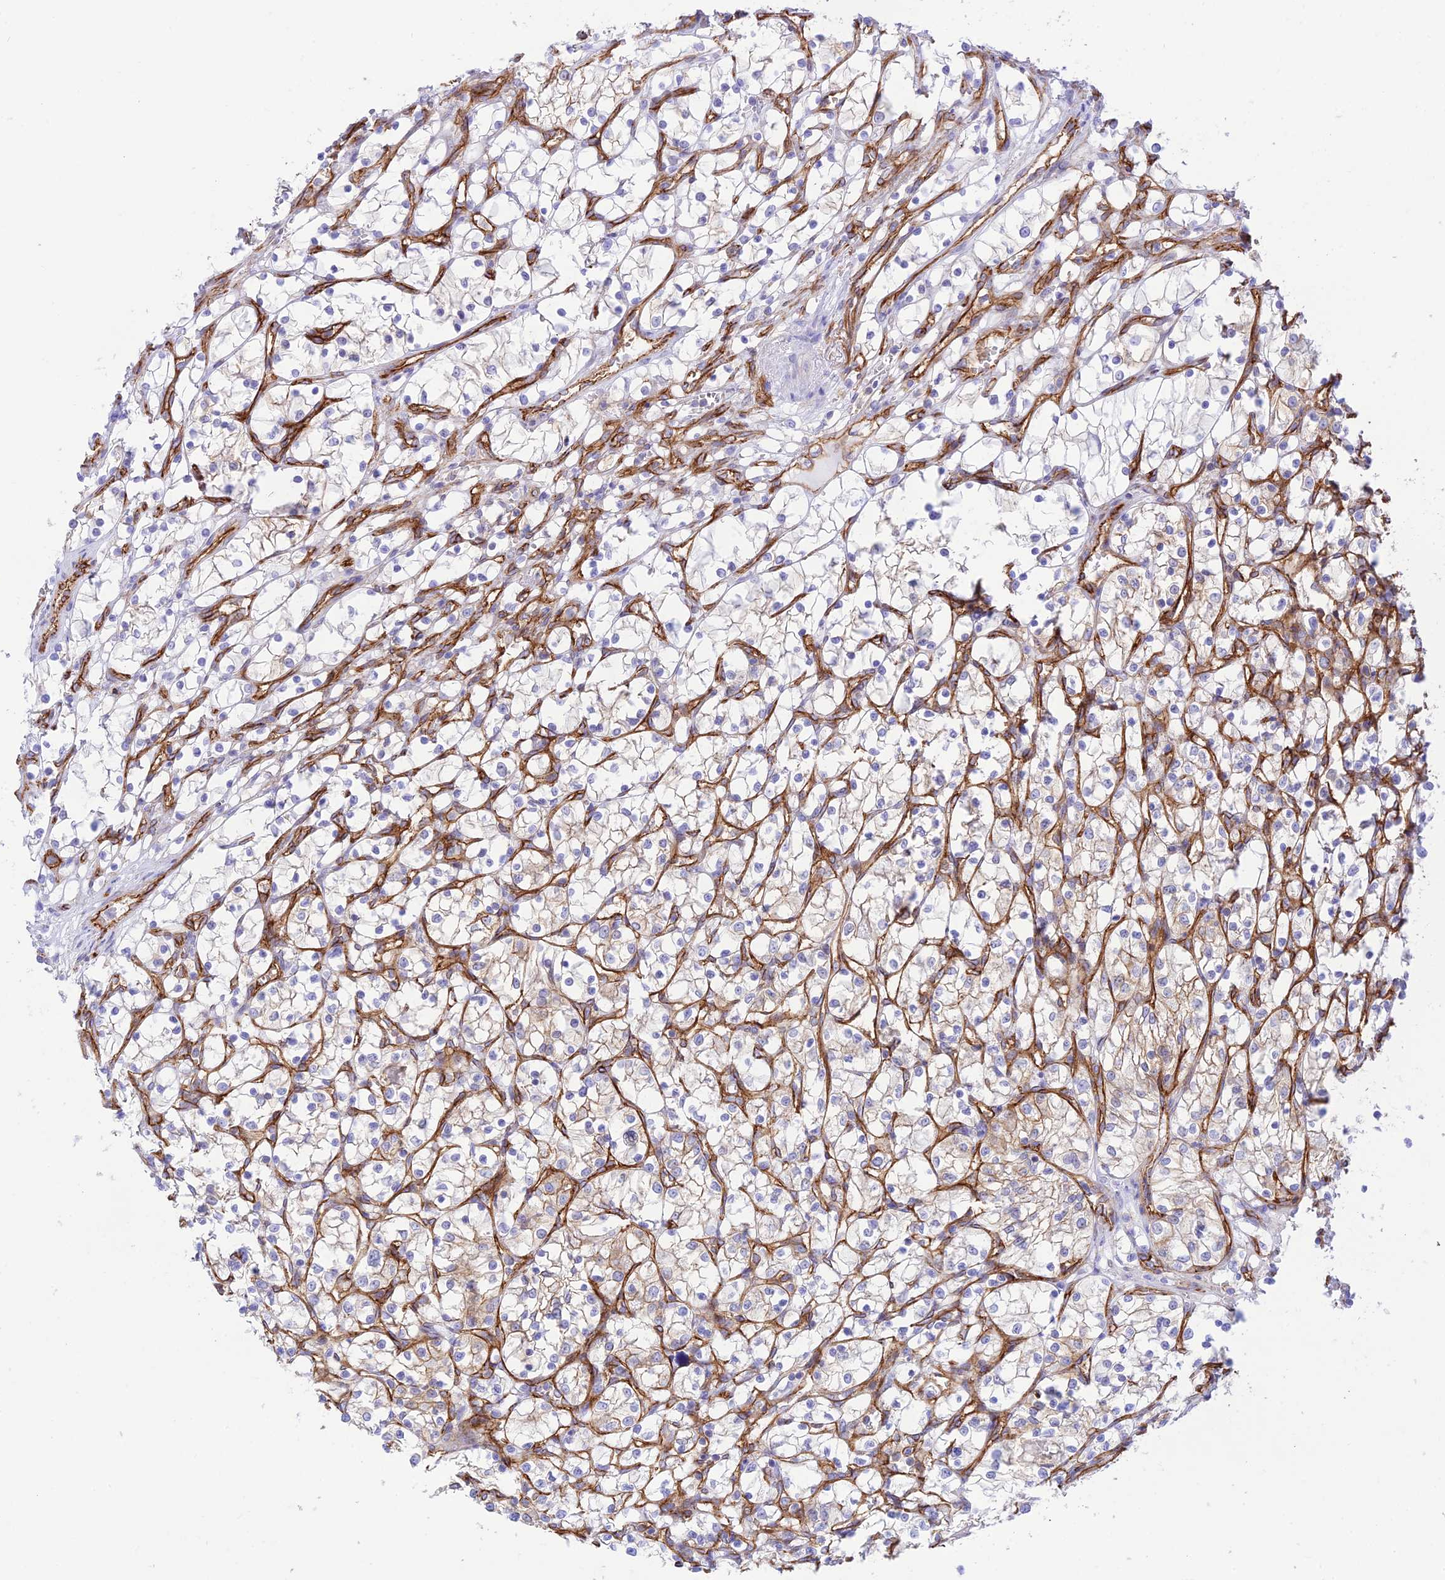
{"staining": {"intensity": "negative", "quantity": "none", "location": "none"}, "tissue": "renal cancer", "cell_type": "Tumor cells", "image_type": "cancer", "snomed": [{"axis": "morphology", "description": "Adenocarcinoma, NOS"}, {"axis": "topography", "description": "Kidney"}], "caption": "The IHC histopathology image has no significant expression in tumor cells of renal cancer (adenocarcinoma) tissue.", "gene": "YPEL5", "patient": {"sex": "female", "age": 69}}